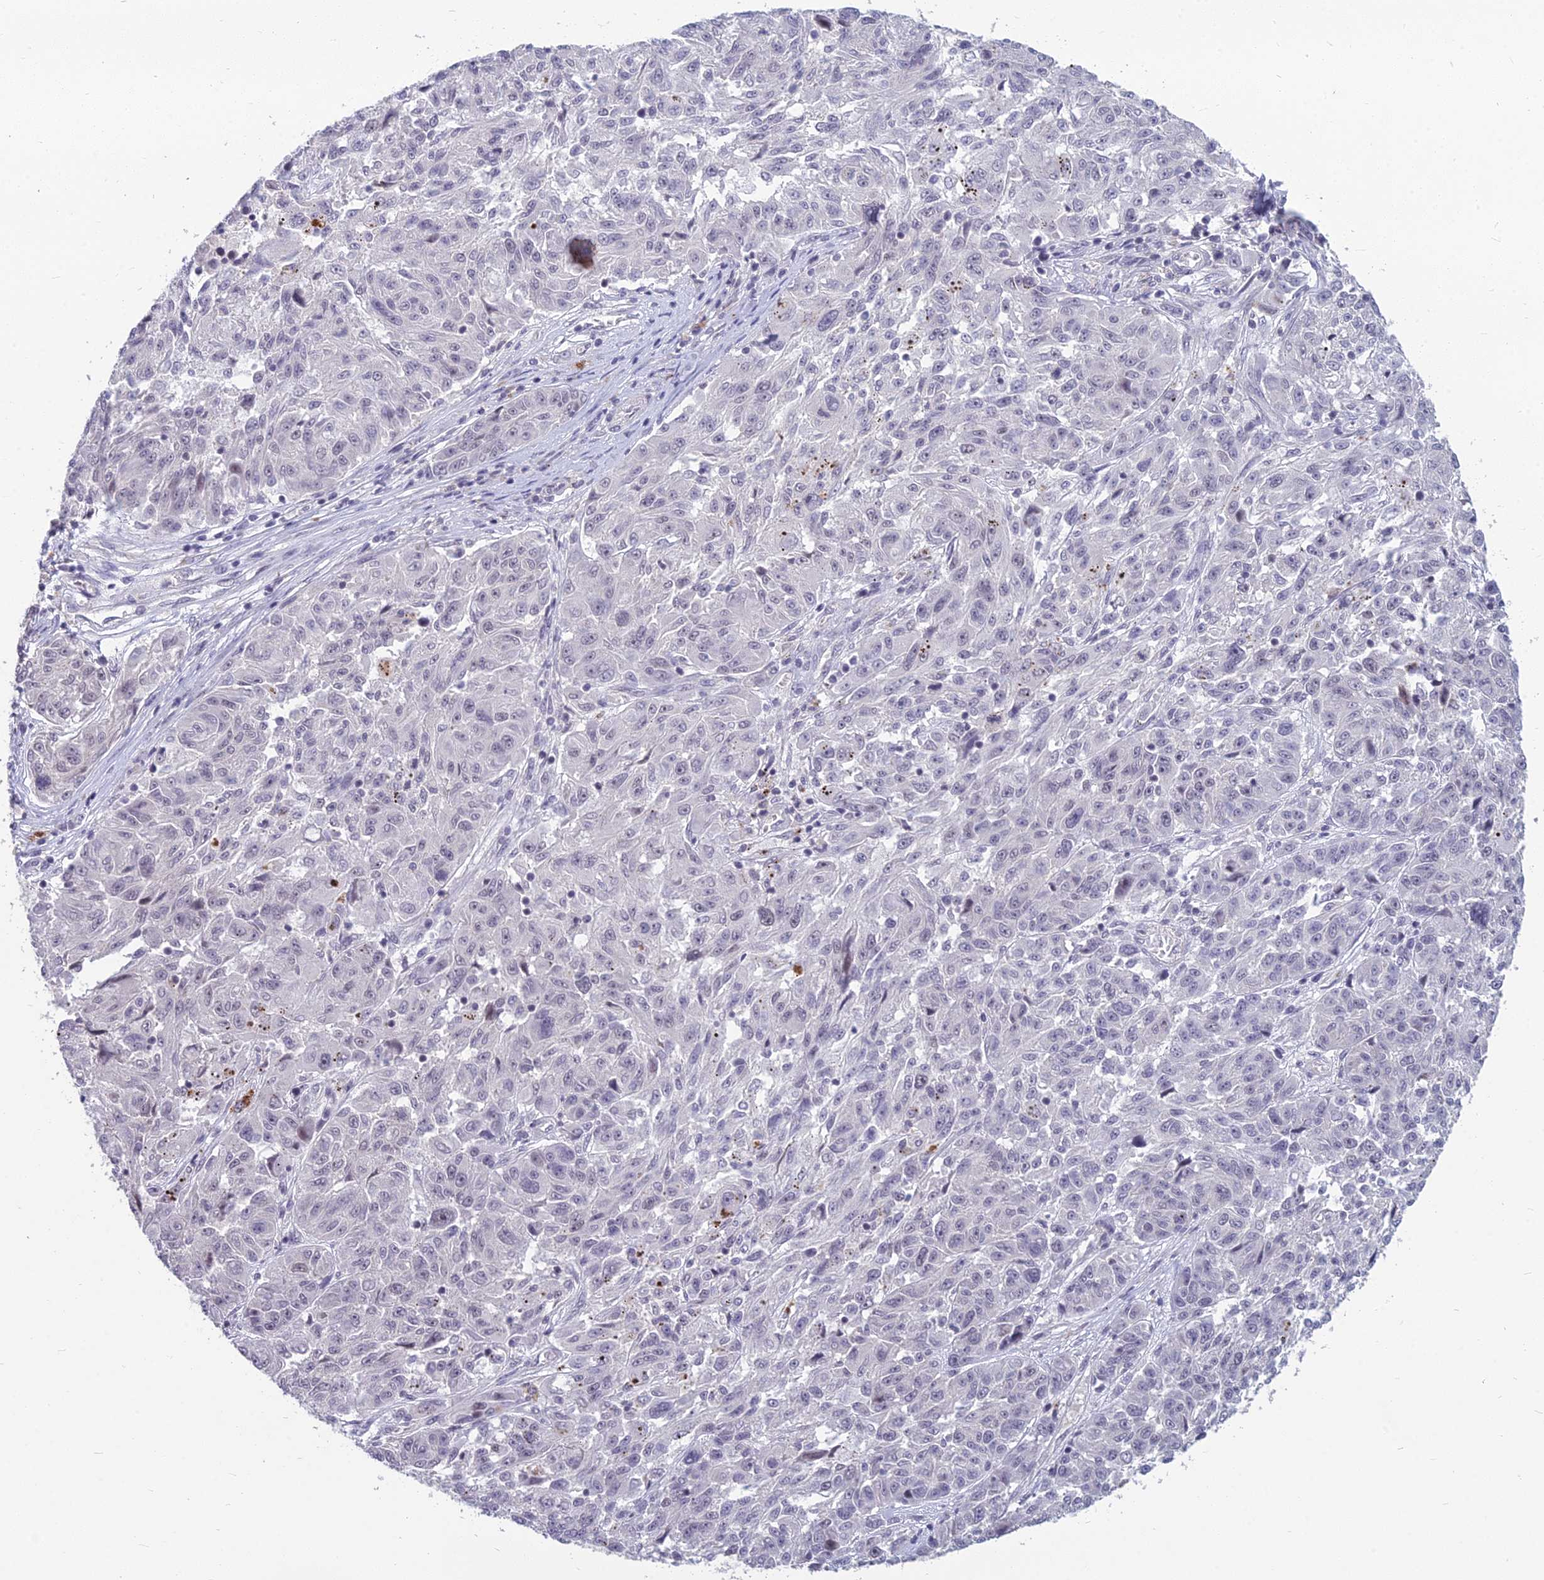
{"staining": {"intensity": "negative", "quantity": "none", "location": "none"}, "tissue": "melanoma", "cell_type": "Tumor cells", "image_type": "cancer", "snomed": [{"axis": "morphology", "description": "Malignant melanoma, NOS"}, {"axis": "topography", "description": "Skin"}], "caption": "This is an immunohistochemistry image of human melanoma. There is no staining in tumor cells.", "gene": "KAT7", "patient": {"sex": "male", "age": 53}}